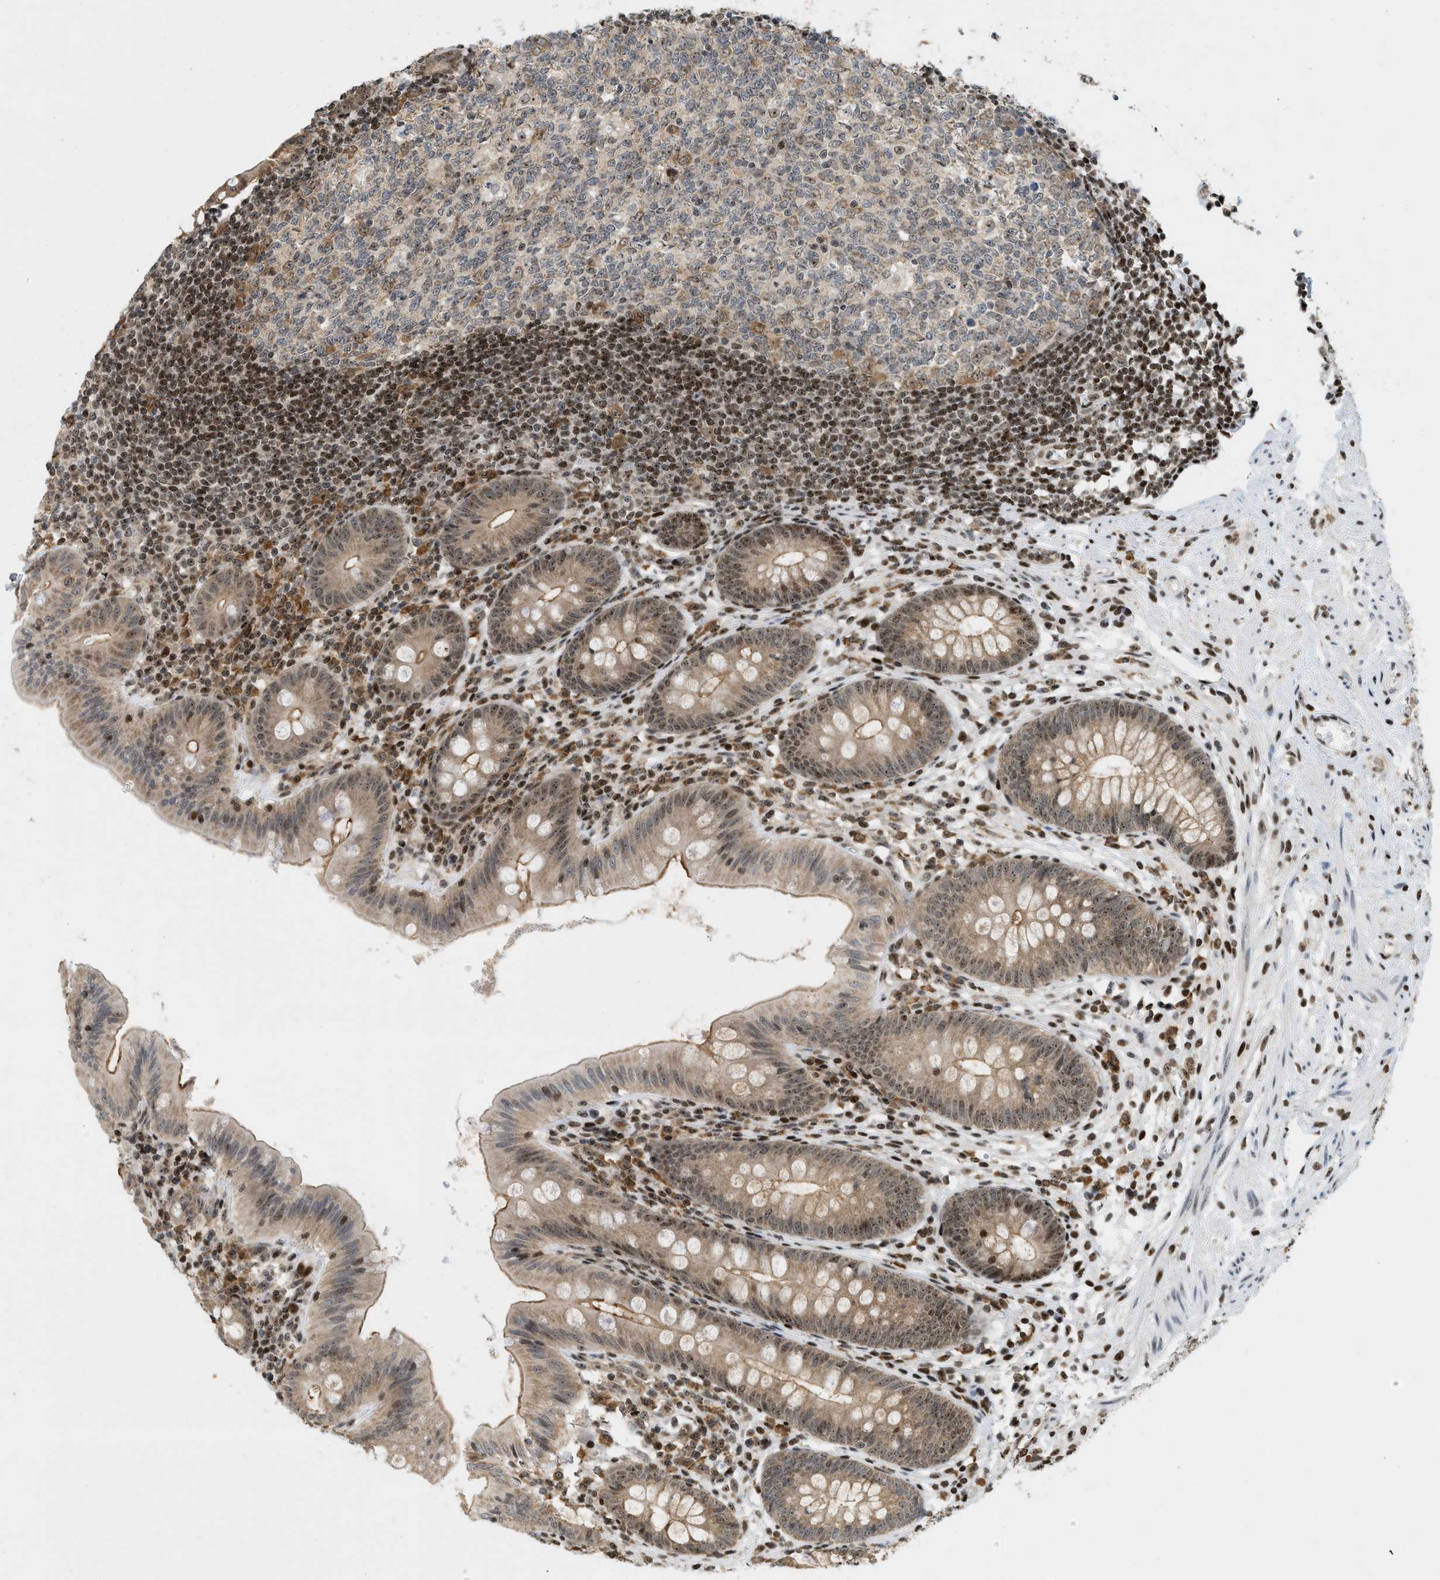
{"staining": {"intensity": "moderate", "quantity": ">75%", "location": "cytoplasmic/membranous,nuclear"}, "tissue": "appendix", "cell_type": "Glandular cells", "image_type": "normal", "snomed": [{"axis": "morphology", "description": "Normal tissue, NOS"}, {"axis": "topography", "description": "Appendix"}], "caption": "Protein staining exhibits moderate cytoplasmic/membranous,nuclear staining in about >75% of glandular cells in benign appendix. The protein of interest is shown in brown color, while the nuclei are stained blue.", "gene": "ZNF22", "patient": {"sex": "male", "age": 56}}